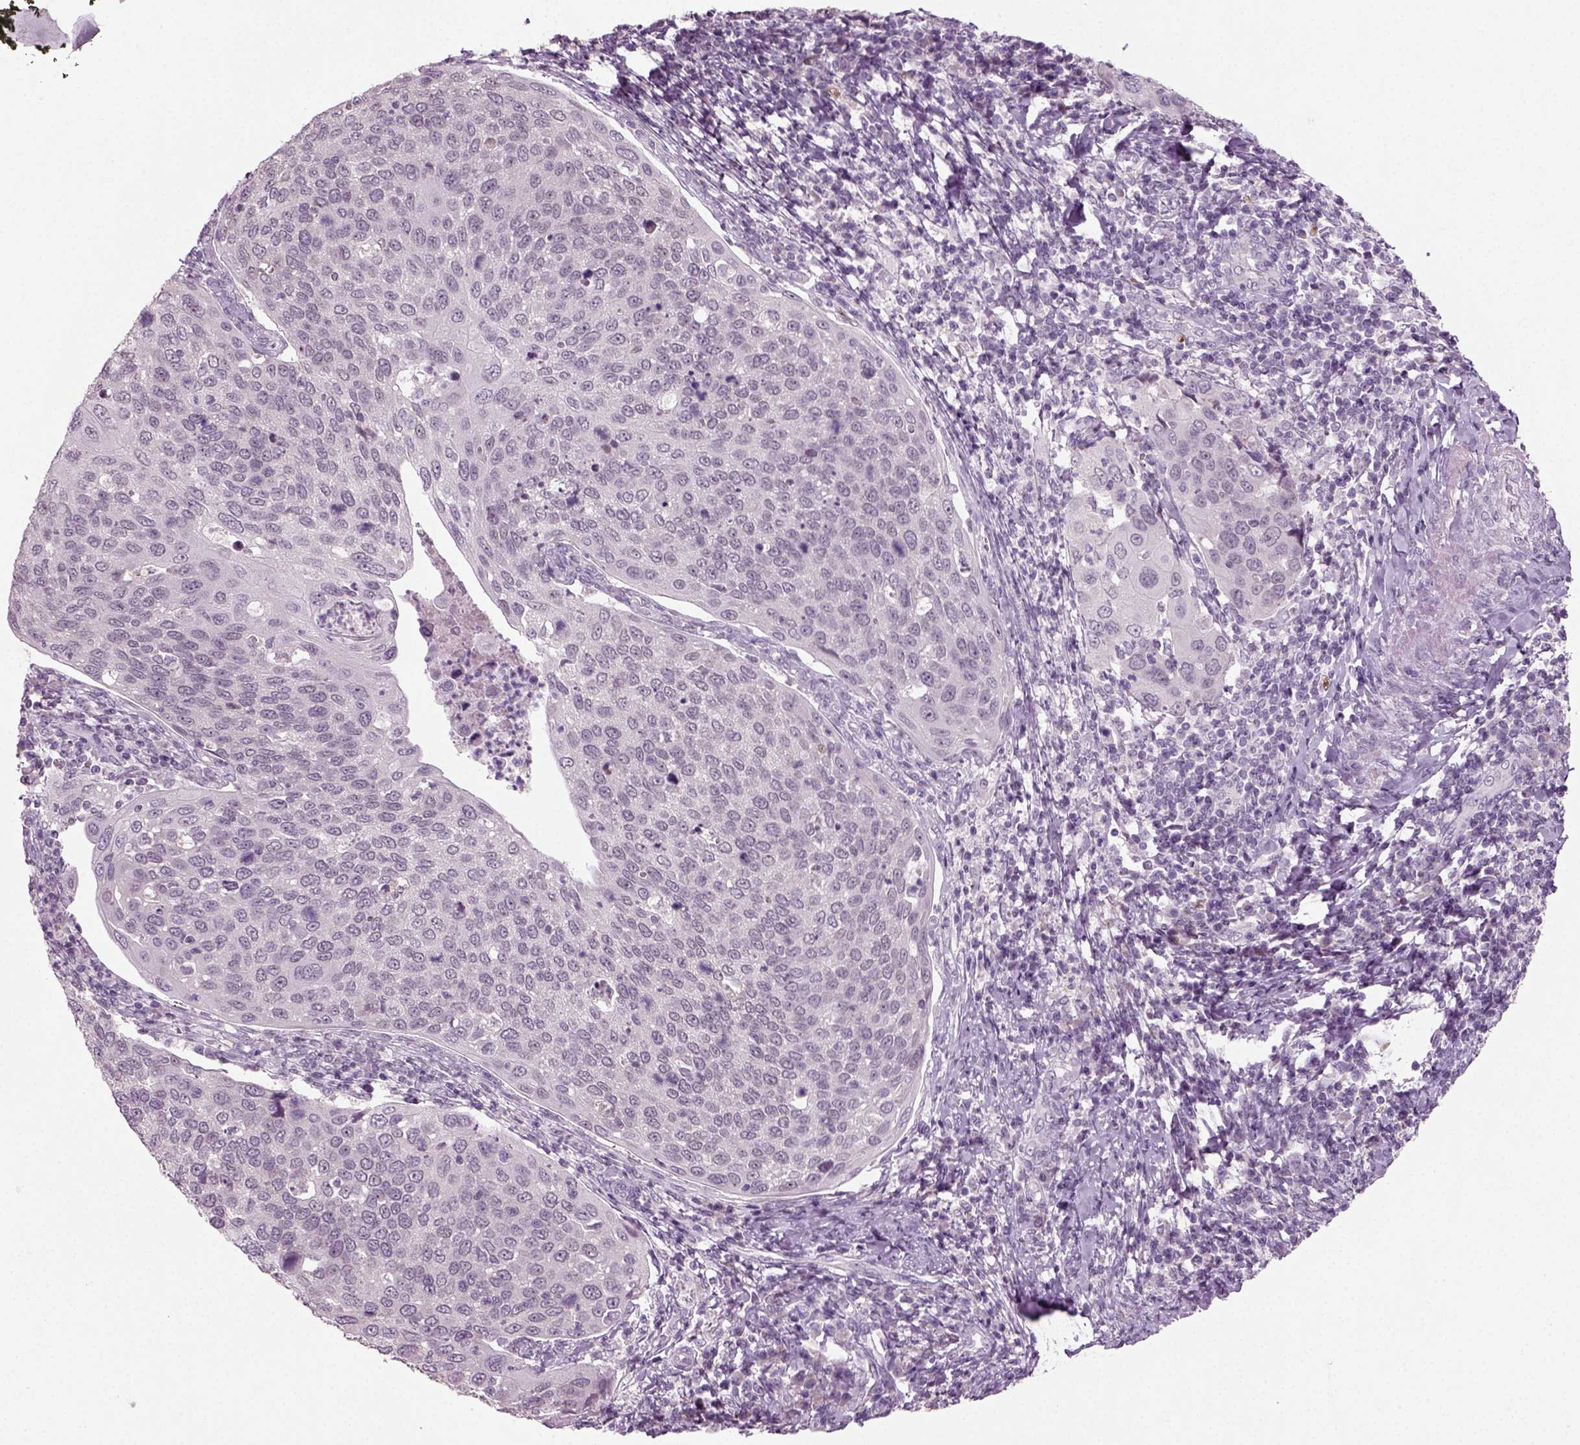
{"staining": {"intensity": "negative", "quantity": "none", "location": "none"}, "tissue": "cervical cancer", "cell_type": "Tumor cells", "image_type": "cancer", "snomed": [{"axis": "morphology", "description": "Squamous cell carcinoma, NOS"}, {"axis": "topography", "description": "Cervix"}], "caption": "Immunohistochemistry (IHC) of cervical cancer exhibits no expression in tumor cells.", "gene": "SYNGAP1", "patient": {"sex": "female", "age": 54}}